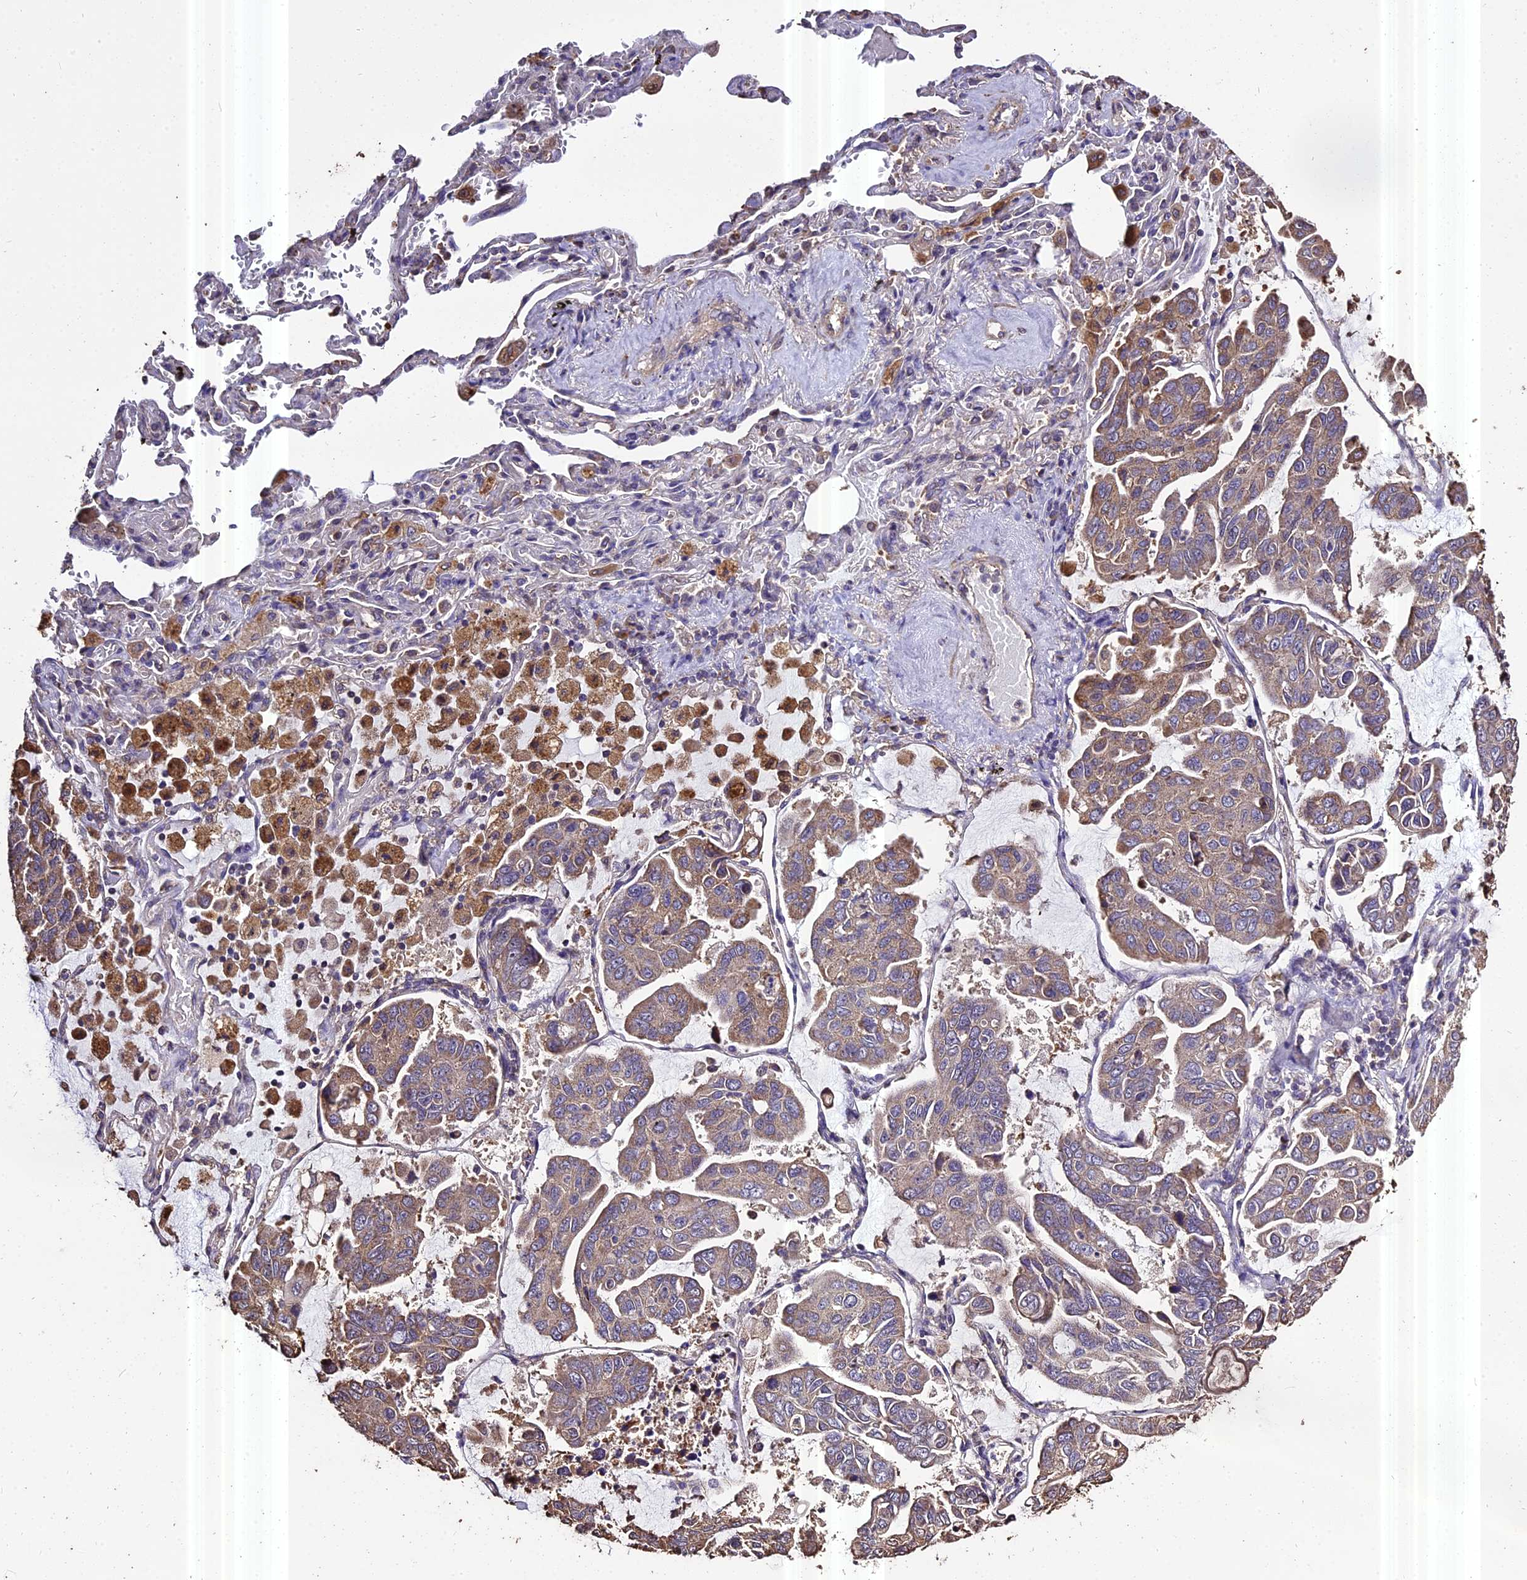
{"staining": {"intensity": "weak", "quantity": "<25%", "location": "cytoplasmic/membranous"}, "tissue": "lung cancer", "cell_type": "Tumor cells", "image_type": "cancer", "snomed": [{"axis": "morphology", "description": "Adenocarcinoma, NOS"}, {"axis": "topography", "description": "Lung"}], "caption": "The immunohistochemistry histopathology image has no significant positivity in tumor cells of adenocarcinoma (lung) tissue. (DAB (3,3'-diaminobenzidine) immunohistochemistry (IHC), high magnification).", "gene": "PGPEP1L", "patient": {"sex": "male", "age": 64}}